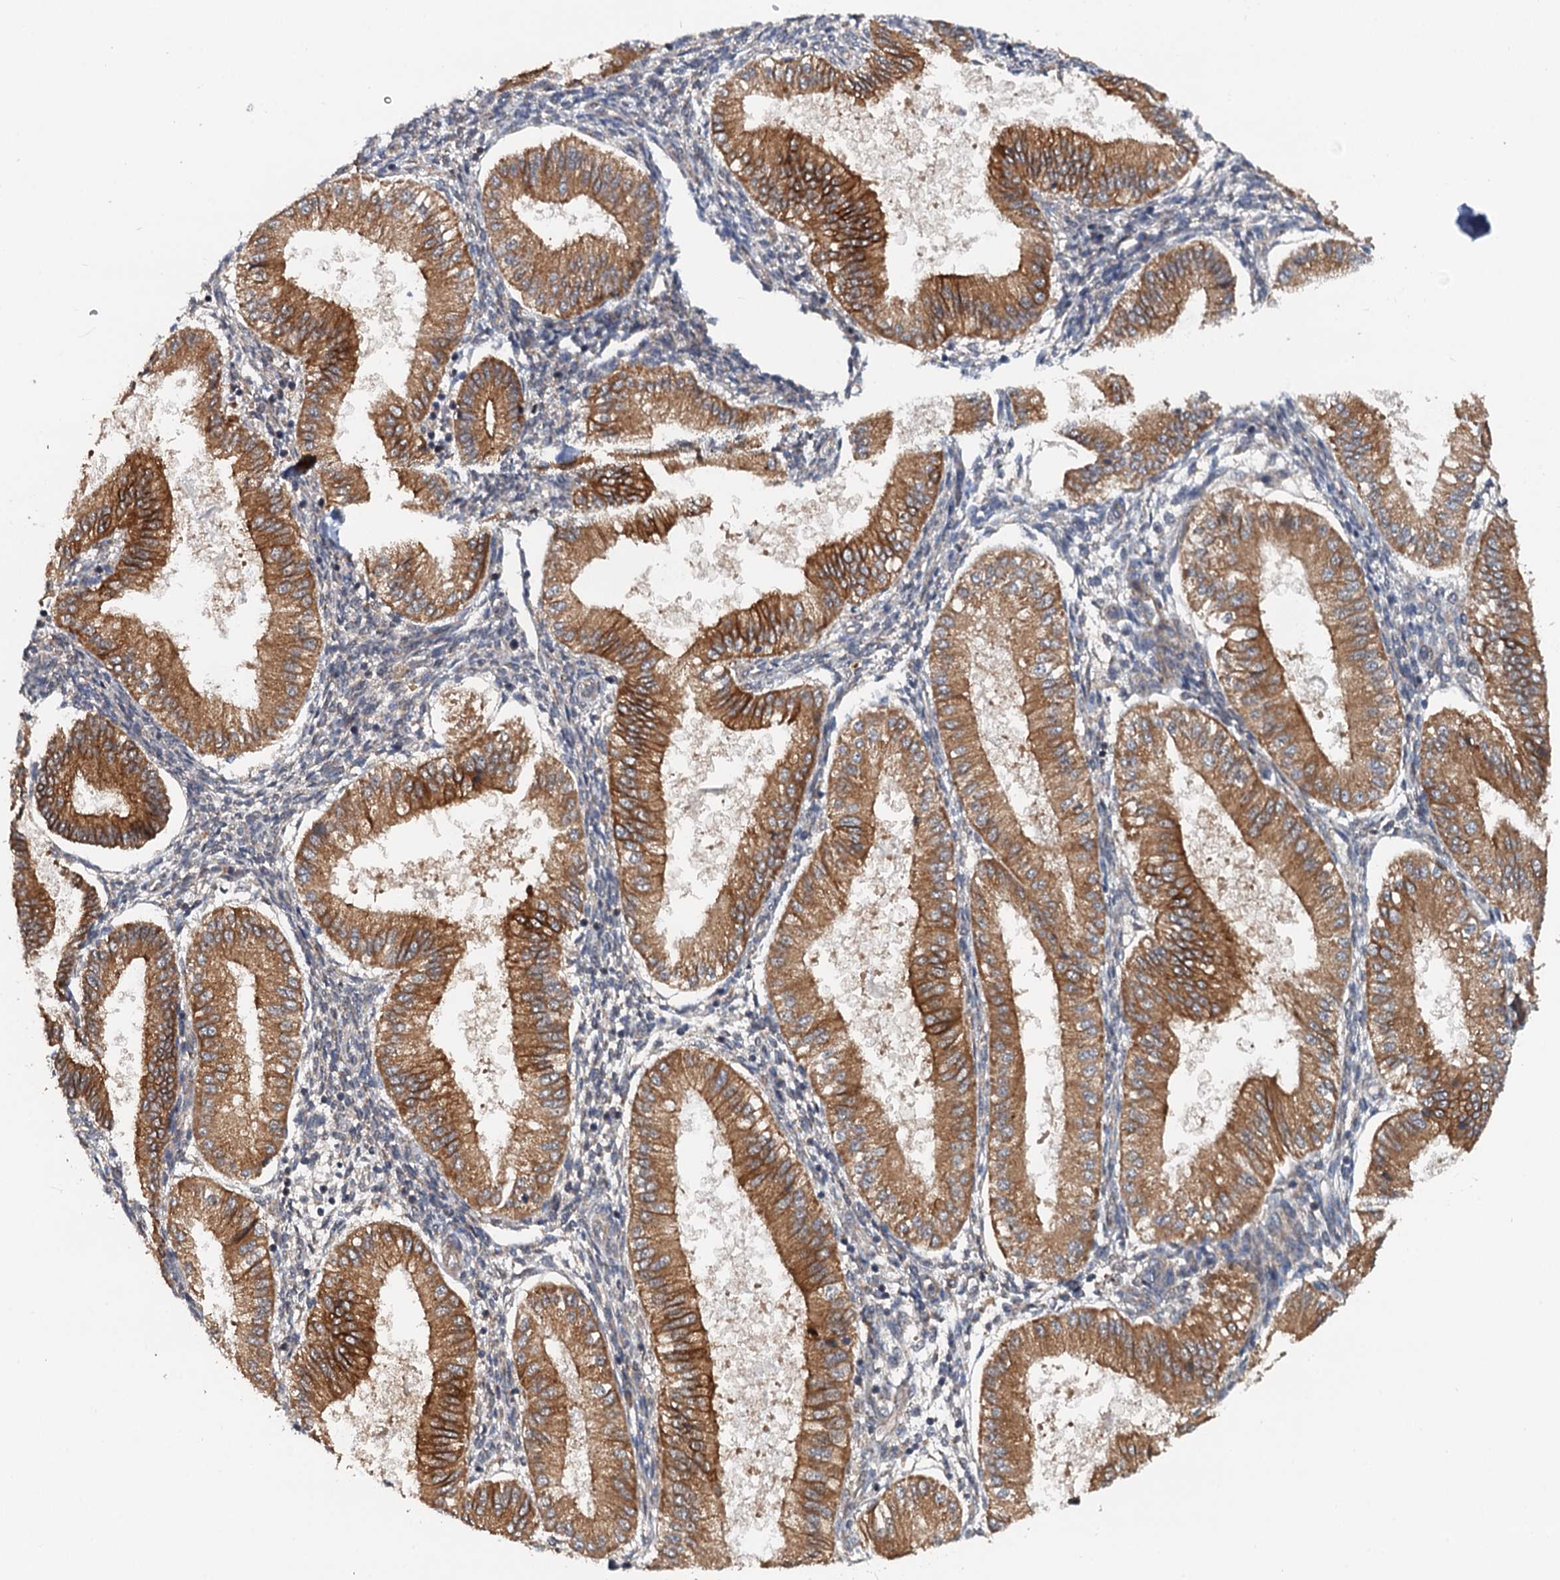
{"staining": {"intensity": "weak", "quantity": "25%-75%", "location": "cytoplasmic/membranous"}, "tissue": "endometrium", "cell_type": "Cells in endometrial stroma", "image_type": "normal", "snomed": [{"axis": "morphology", "description": "Normal tissue, NOS"}, {"axis": "topography", "description": "Endometrium"}], "caption": "Brown immunohistochemical staining in normal human endometrium demonstrates weak cytoplasmic/membranous staining in approximately 25%-75% of cells in endometrial stroma.", "gene": "LRRK2", "patient": {"sex": "female", "age": 39}}